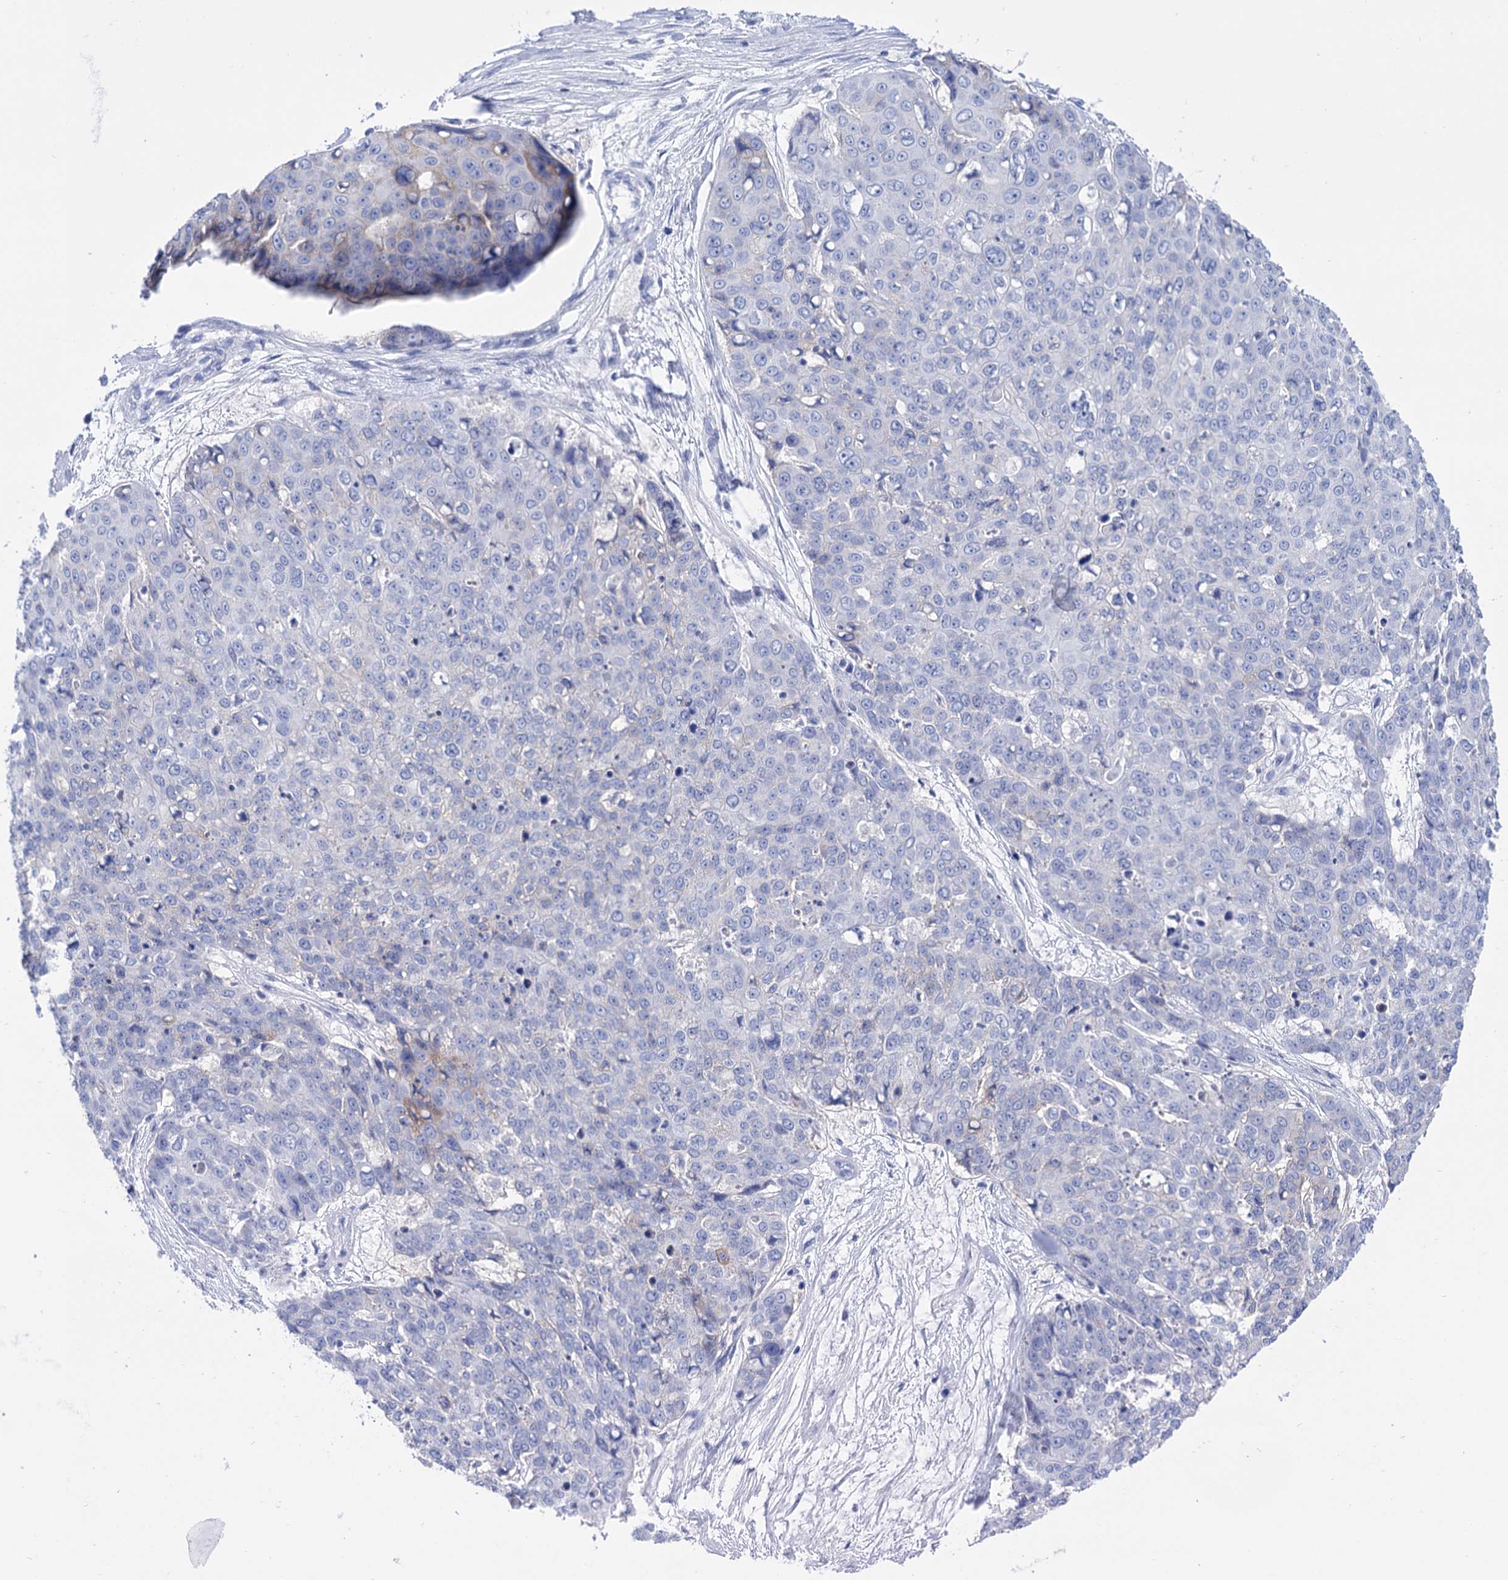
{"staining": {"intensity": "negative", "quantity": "none", "location": "none"}, "tissue": "skin cancer", "cell_type": "Tumor cells", "image_type": "cancer", "snomed": [{"axis": "morphology", "description": "Squamous cell carcinoma, NOS"}, {"axis": "topography", "description": "Skin"}], "caption": "Immunohistochemistry (IHC) image of neoplastic tissue: human squamous cell carcinoma (skin) stained with DAB demonstrates no significant protein staining in tumor cells.", "gene": "YARS2", "patient": {"sex": "male", "age": 71}}